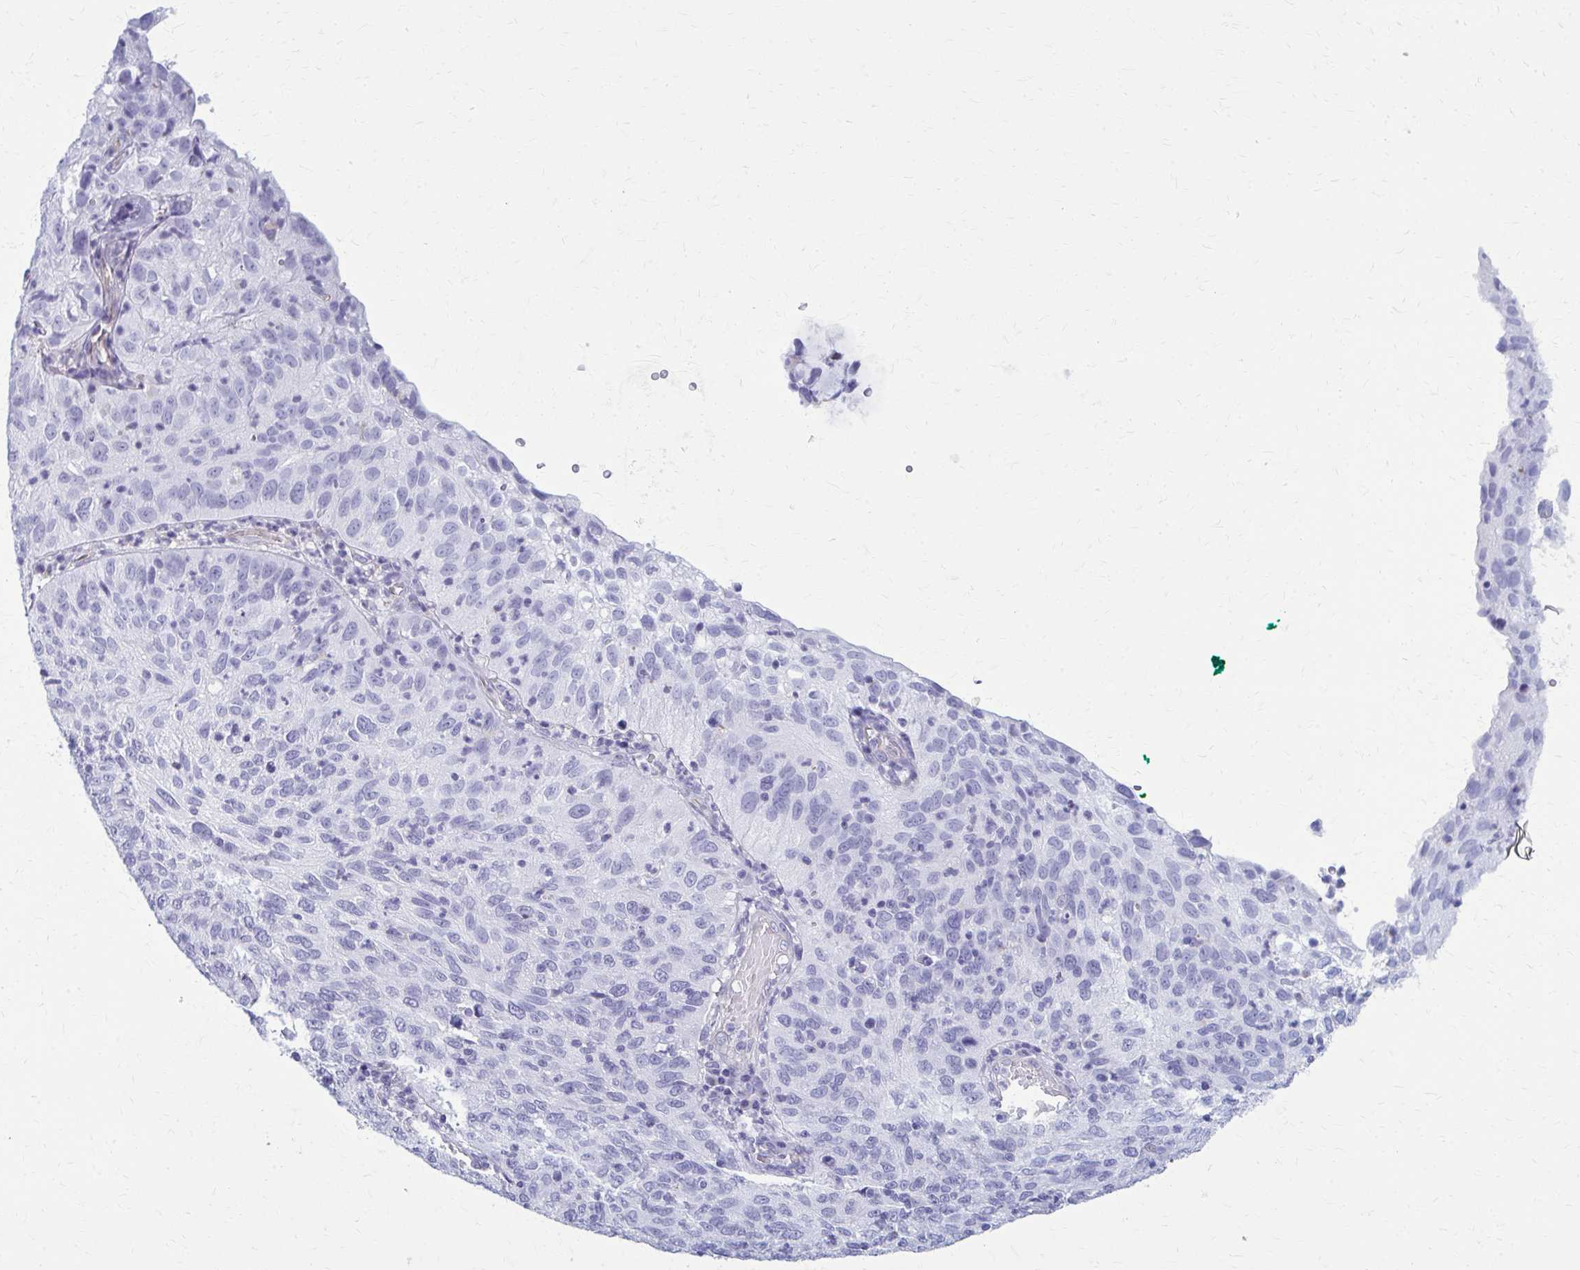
{"staining": {"intensity": "negative", "quantity": "none", "location": "none"}, "tissue": "cervical cancer", "cell_type": "Tumor cells", "image_type": "cancer", "snomed": [{"axis": "morphology", "description": "Squamous cell carcinoma, NOS"}, {"axis": "topography", "description": "Cervix"}], "caption": "Protein analysis of cervical cancer (squamous cell carcinoma) shows no significant staining in tumor cells.", "gene": "GFAP", "patient": {"sex": "female", "age": 52}}